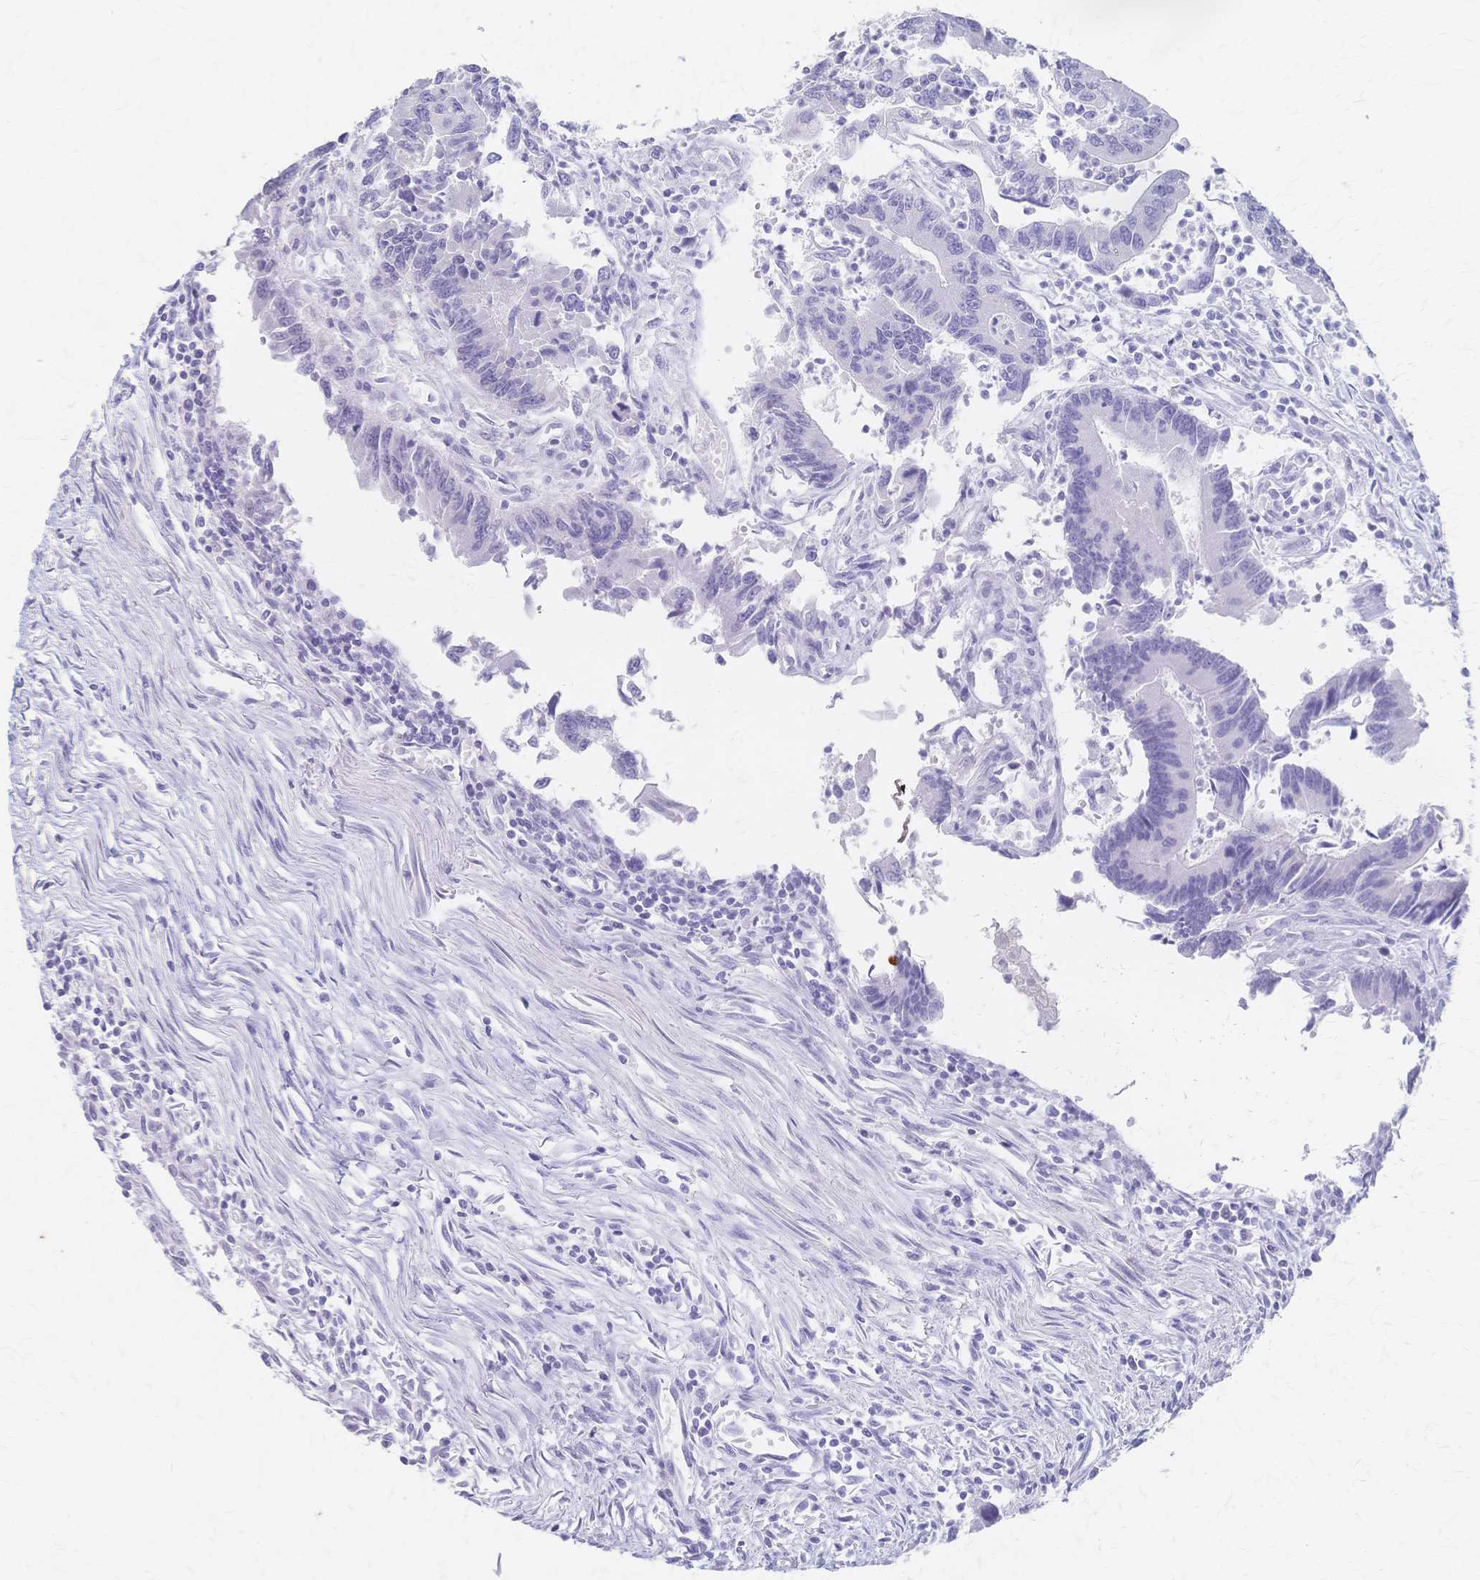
{"staining": {"intensity": "negative", "quantity": "none", "location": "none"}, "tissue": "colorectal cancer", "cell_type": "Tumor cells", "image_type": "cancer", "snomed": [{"axis": "morphology", "description": "Adenocarcinoma, NOS"}, {"axis": "topography", "description": "Colon"}], "caption": "This is a image of immunohistochemistry staining of adenocarcinoma (colorectal), which shows no staining in tumor cells.", "gene": "CYB5A", "patient": {"sex": "female", "age": 67}}